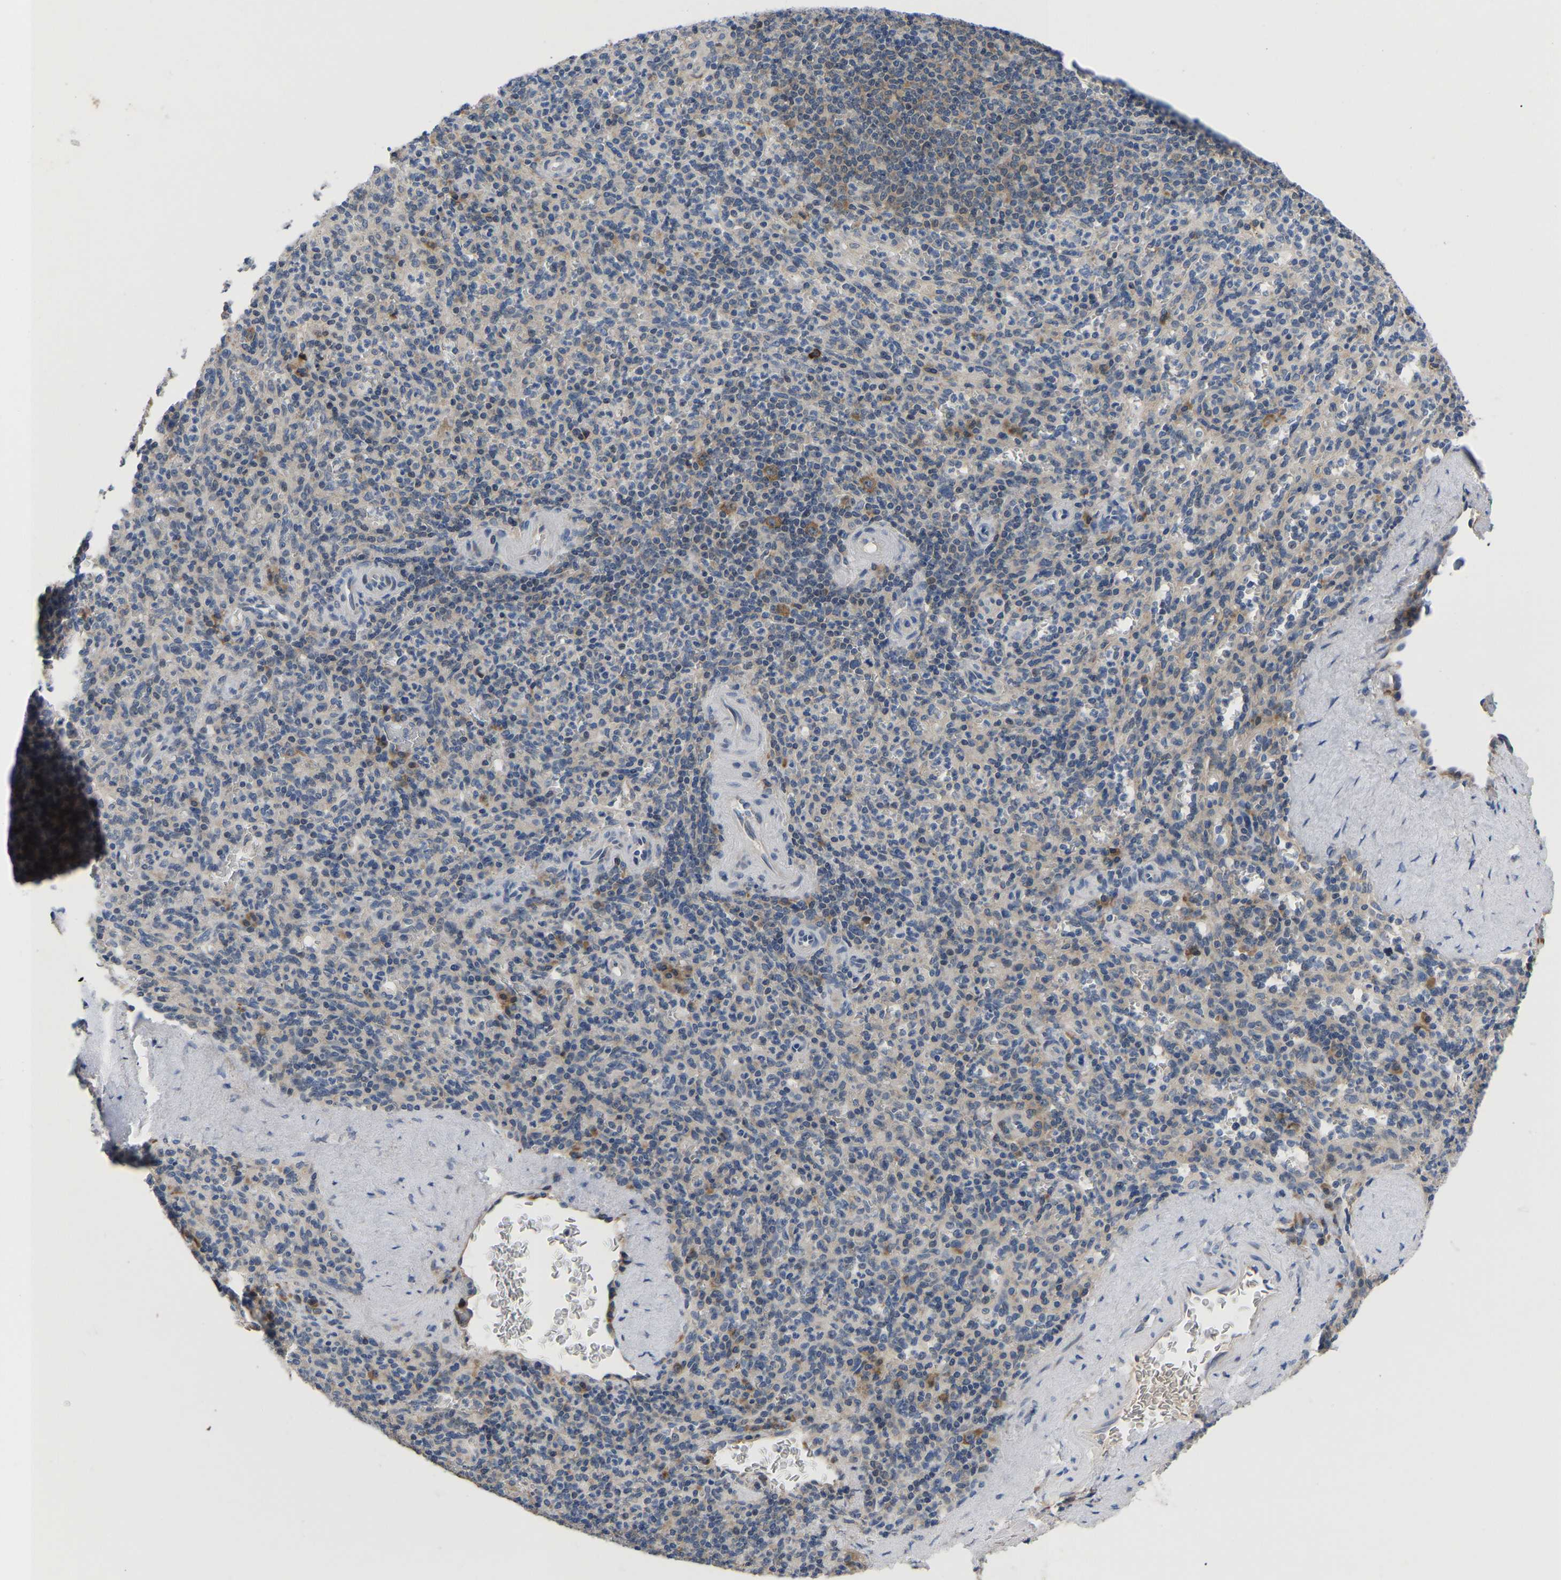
{"staining": {"intensity": "moderate", "quantity": "<25%", "location": "cytoplasmic/membranous"}, "tissue": "spleen", "cell_type": "Cells in red pulp", "image_type": "normal", "snomed": [{"axis": "morphology", "description": "Normal tissue, NOS"}, {"axis": "topography", "description": "Spleen"}], "caption": "Brown immunohistochemical staining in unremarkable spleen exhibits moderate cytoplasmic/membranous expression in about <25% of cells in red pulp. (DAB (3,3'-diaminobenzidine) IHC, brown staining for protein, blue staining for nuclei).", "gene": "ABCA10", "patient": {"sex": "male", "age": 36}}